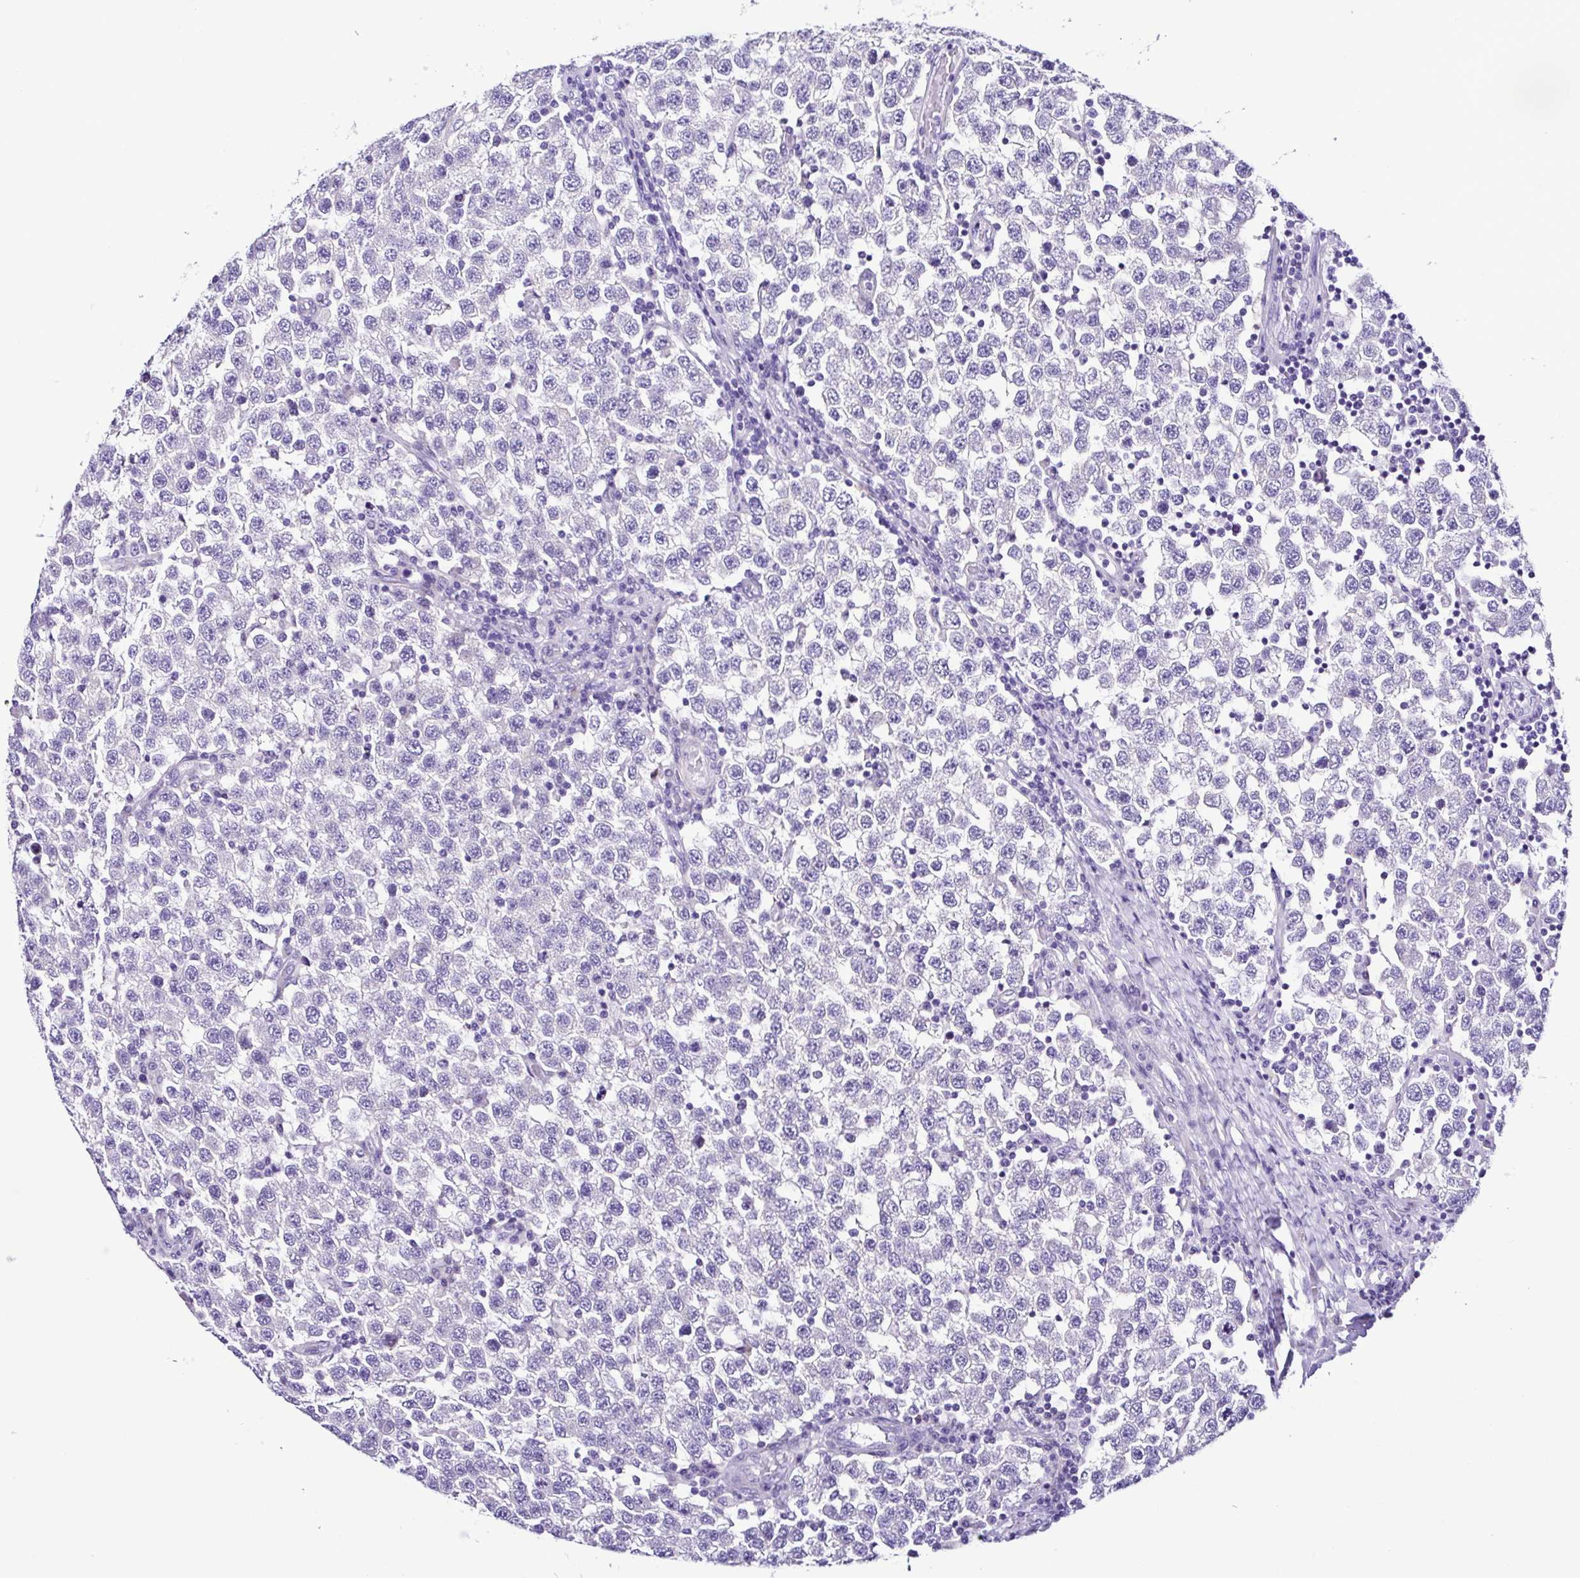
{"staining": {"intensity": "negative", "quantity": "none", "location": "none"}, "tissue": "testis cancer", "cell_type": "Tumor cells", "image_type": "cancer", "snomed": [{"axis": "morphology", "description": "Seminoma, NOS"}, {"axis": "topography", "description": "Testis"}], "caption": "IHC photomicrograph of human testis cancer stained for a protein (brown), which demonstrates no positivity in tumor cells. (DAB immunohistochemistry (IHC), high magnification).", "gene": "SRL", "patient": {"sex": "male", "age": 34}}